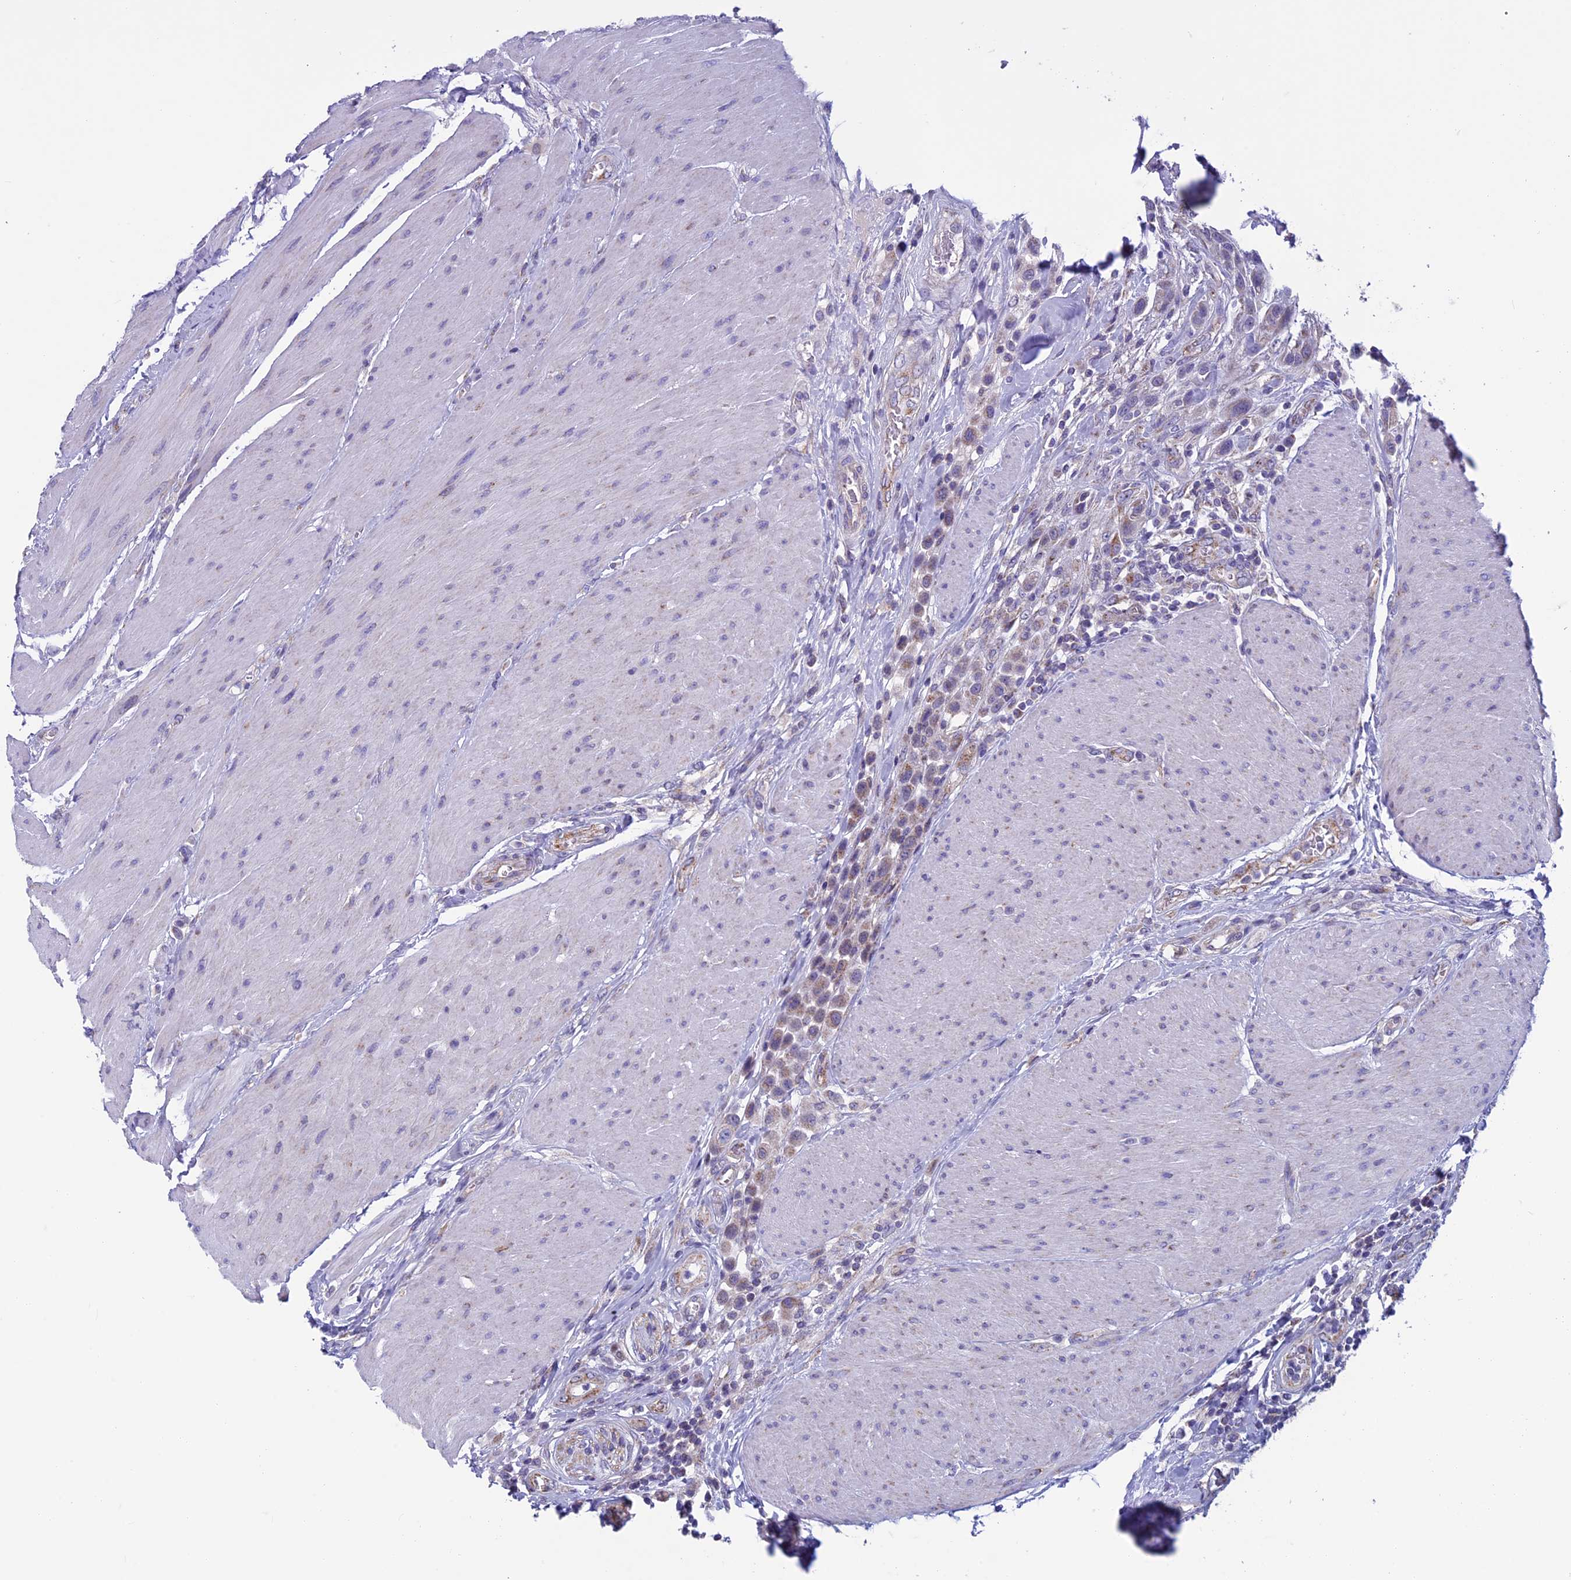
{"staining": {"intensity": "weak", "quantity": "<25%", "location": "cytoplasmic/membranous"}, "tissue": "urothelial cancer", "cell_type": "Tumor cells", "image_type": "cancer", "snomed": [{"axis": "morphology", "description": "Urothelial carcinoma, High grade"}, {"axis": "topography", "description": "Urinary bladder"}], "caption": "Immunohistochemistry (IHC) image of neoplastic tissue: human urothelial cancer stained with DAB (3,3'-diaminobenzidine) reveals no significant protein staining in tumor cells.", "gene": "MFSD12", "patient": {"sex": "male", "age": 50}}